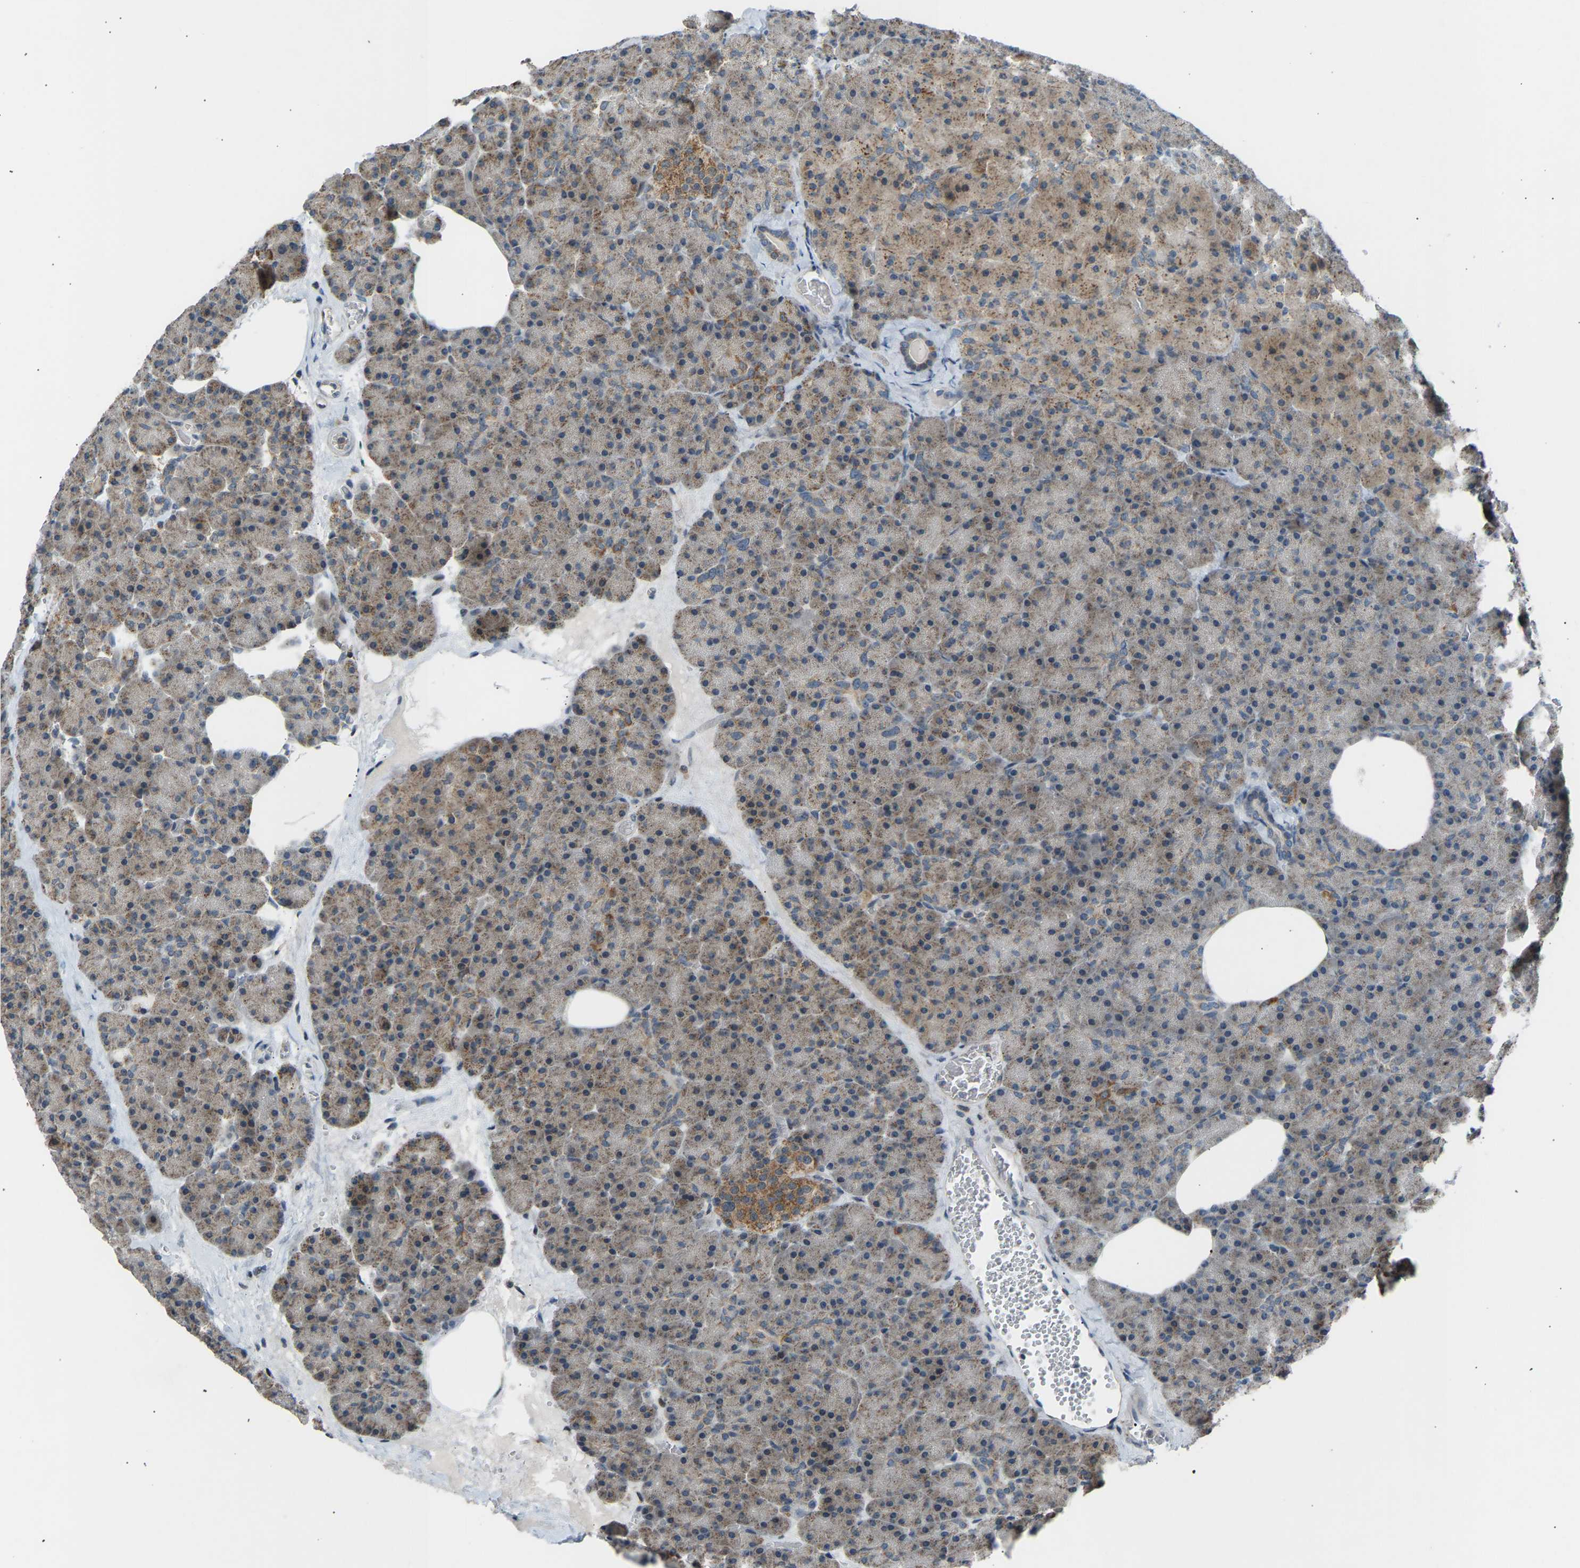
{"staining": {"intensity": "weak", "quantity": "<25%", "location": "cytoplasmic/membranous"}, "tissue": "pancreas", "cell_type": "Exocrine glandular cells", "image_type": "normal", "snomed": [{"axis": "morphology", "description": "Normal tissue, NOS"}, {"axis": "morphology", "description": "Carcinoid, malignant, NOS"}, {"axis": "topography", "description": "Pancreas"}], "caption": "This is an IHC image of benign pancreas. There is no staining in exocrine glandular cells.", "gene": "SLIRP", "patient": {"sex": "female", "age": 35}}